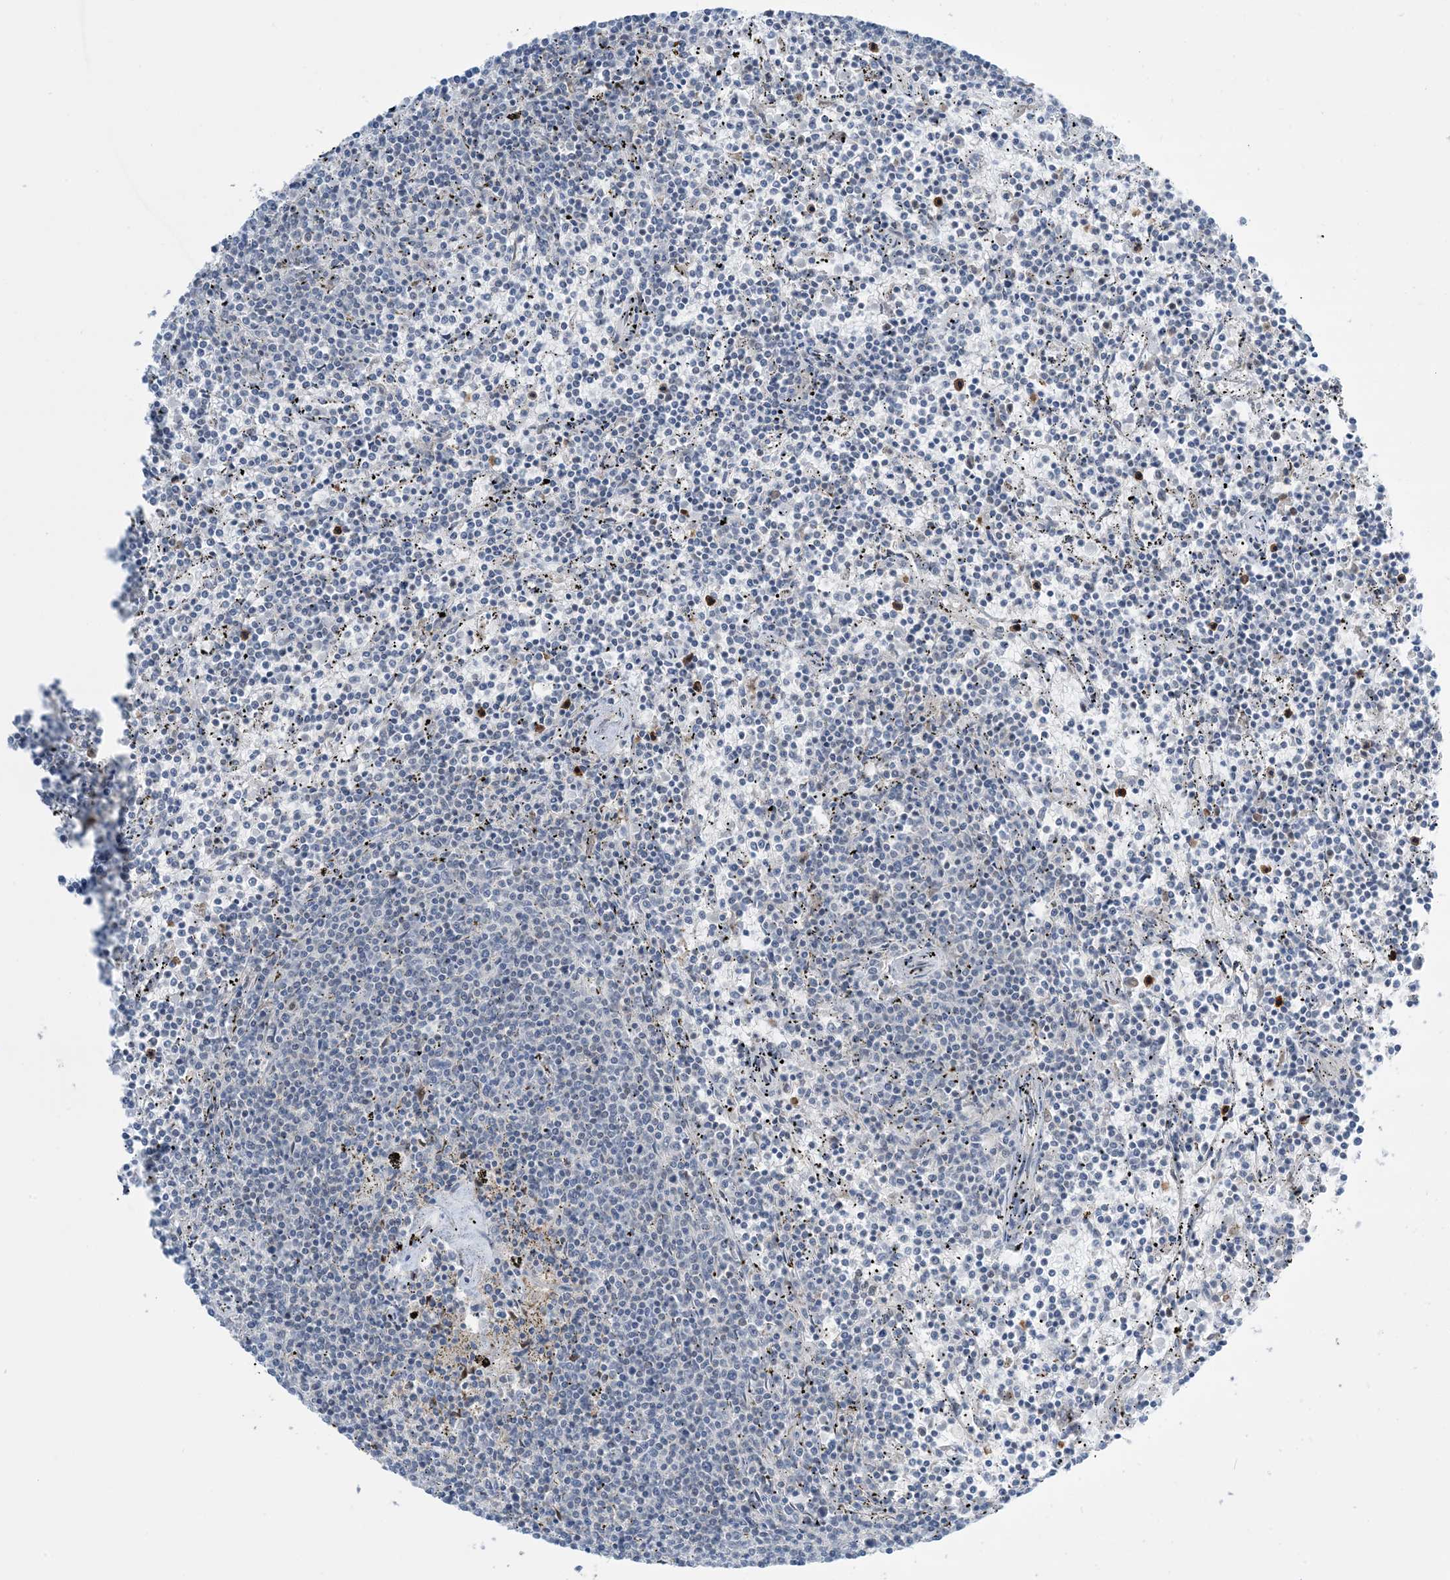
{"staining": {"intensity": "negative", "quantity": "none", "location": "none"}, "tissue": "lymphoma", "cell_type": "Tumor cells", "image_type": "cancer", "snomed": [{"axis": "morphology", "description": "Malignant lymphoma, non-Hodgkin's type, Low grade"}, {"axis": "topography", "description": "Spleen"}], "caption": "Tumor cells are negative for brown protein staining in lymphoma.", "gene": "TFPT", "patient": {"sex": "female", "age": 50}}